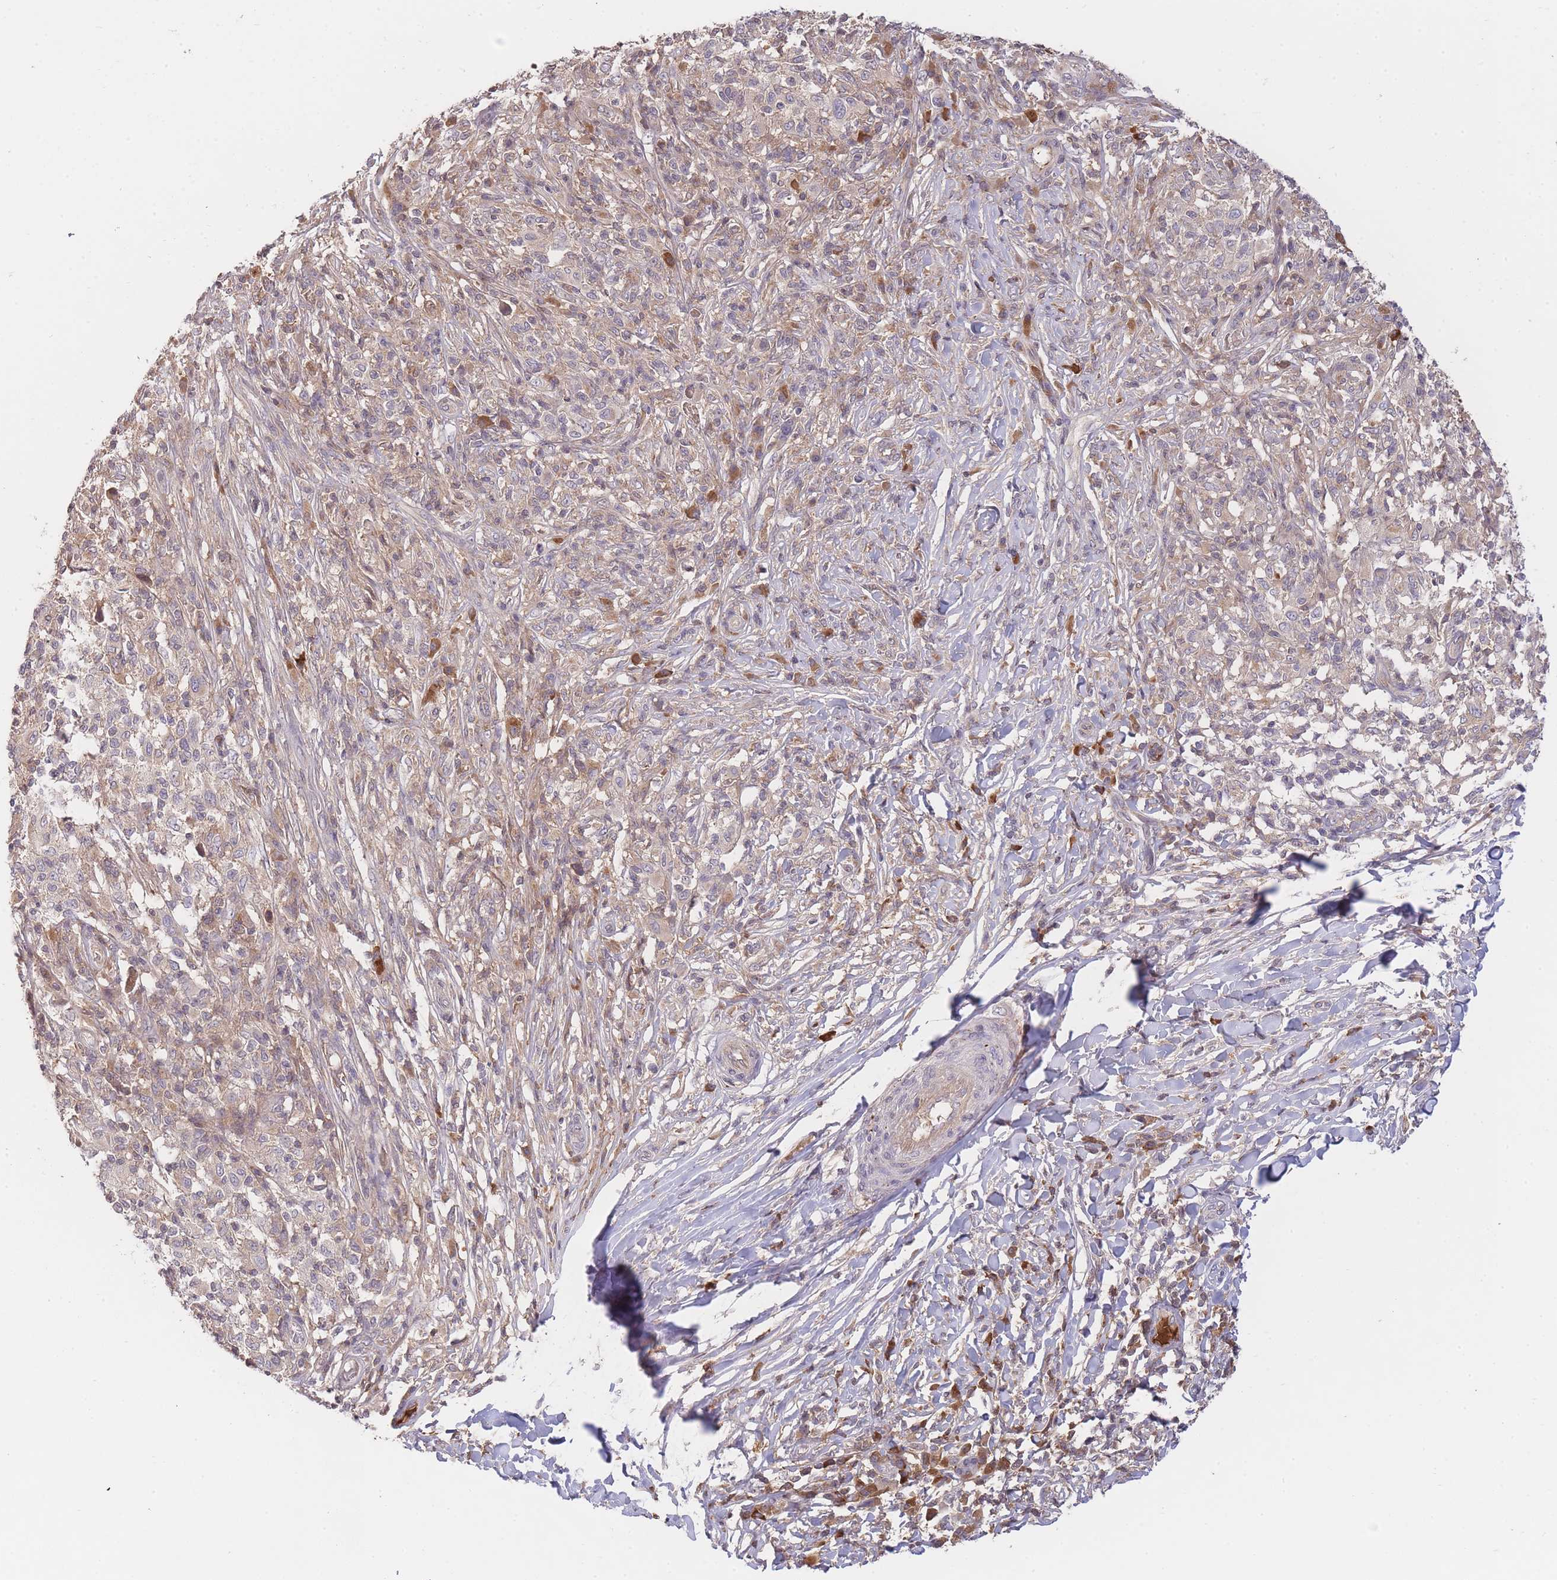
{"staining": {"intensity": "weak", "quantity": "<25%", "location": "cytoplasmic/membranous"}, "tissue": "melanoma", "cell_type": "Tumor cells", "image_type": "cancer", "snomed": [{"axis": "morphology", "description": "Malignant melanoma, NOS"}, {"axis": "topography", "description": "Skin"}], "caption": "Melanoma stained for a protein using IHC demonstrates no expression tumor cells.", "gene": "RALGDS", "patient": {"sex": "male", "age": 66}}